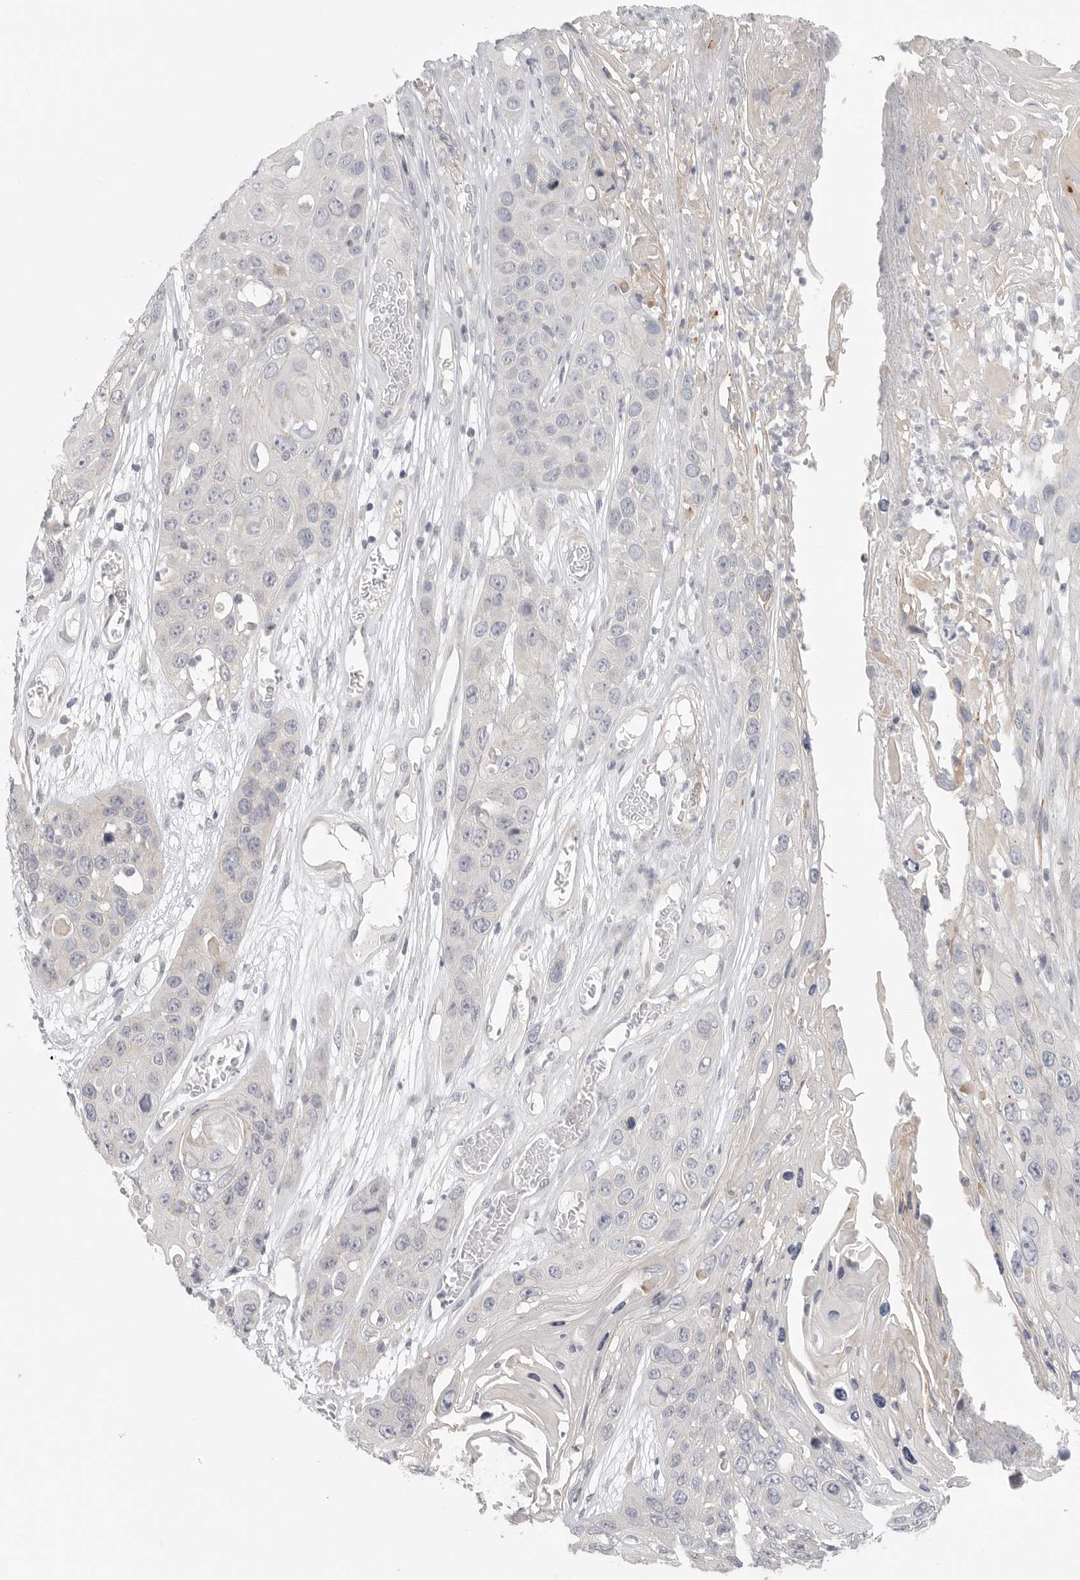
{"staining": {"intensity": "negative", "quantity": "none", "location": "none"}, "tissue": "skin cancer", "cell_type": "Tumor cells", "image_type": "cancer", "snomed": [{"axis": "morphology", "description": "Squamous cell carcinoma, NOS"}, {"axis": "topography", "description": "Skin"}], "caption": "Skin cancer (squamous cell carcinoma) was stained to show a protein in brown. There is no significant expression in tumor cells. (DAB (3,3'-diaminobenzidine) IHC, high magnification).", "gene": "STAB2", "patient": {"sex": "male", "age": 55}}